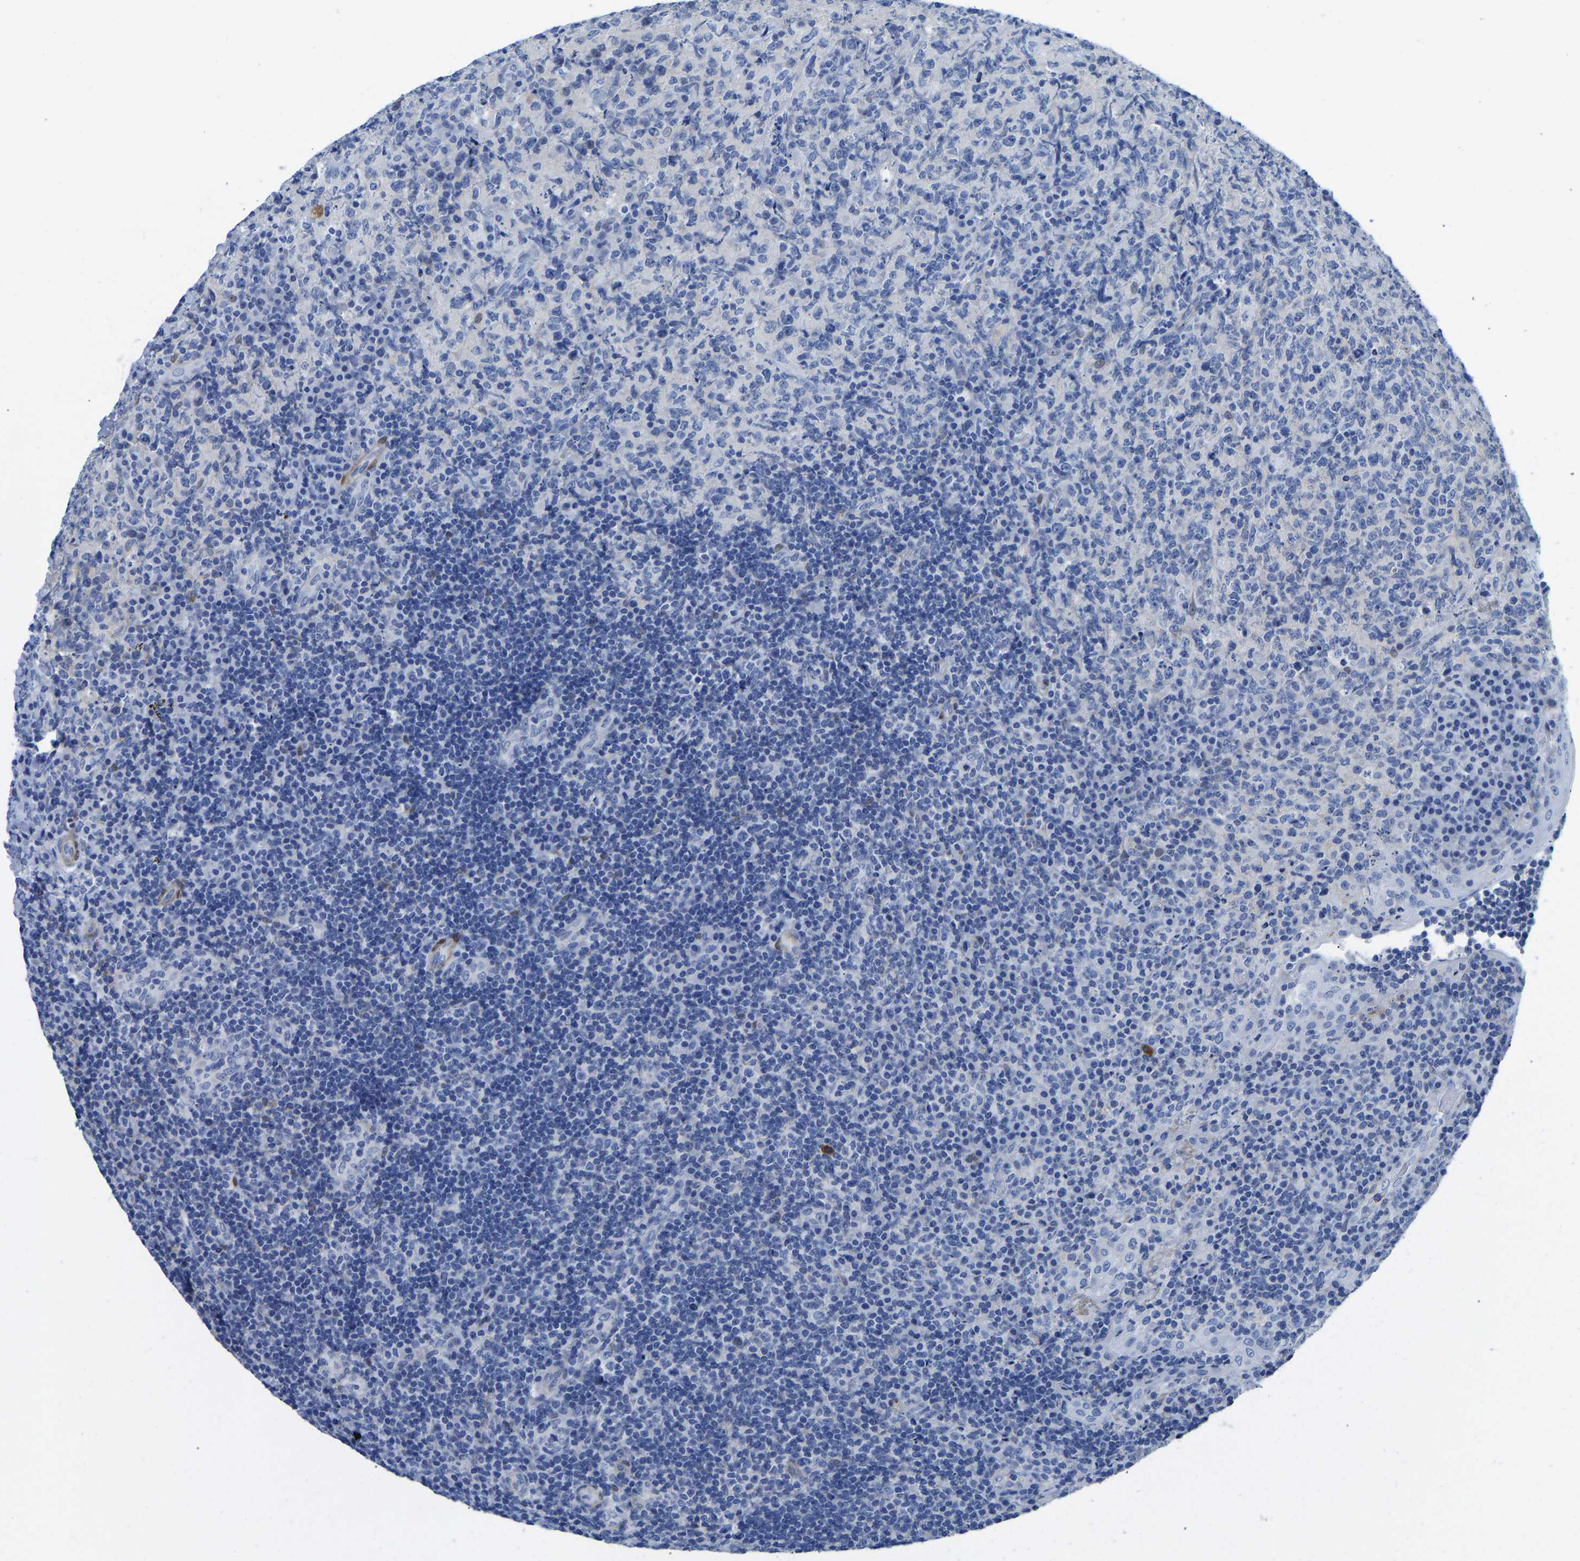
{"staining": {"intensity": "negative", "quantity": "none", "location": "none"}, "tissue": "lymphoma", "cell_type": "Tumor cells", "image_type": "cancer", "snomed": [{"axis": "morphology", "description": "Malignant lymphoma, non-Hodgkin's type, High grade"}, {"axis": "topography", "description": "Tonsil"}], "caption": "A photomicrograph of lymphoma stained for a protein exhibits no brown staining in tumor cells. (DAB (3,3'-diaminobenzidine) immunohistochemistry (IHC), high magnification).", "gene": "NKAIN3", "patient": {"sex": "female", "age": 36}}